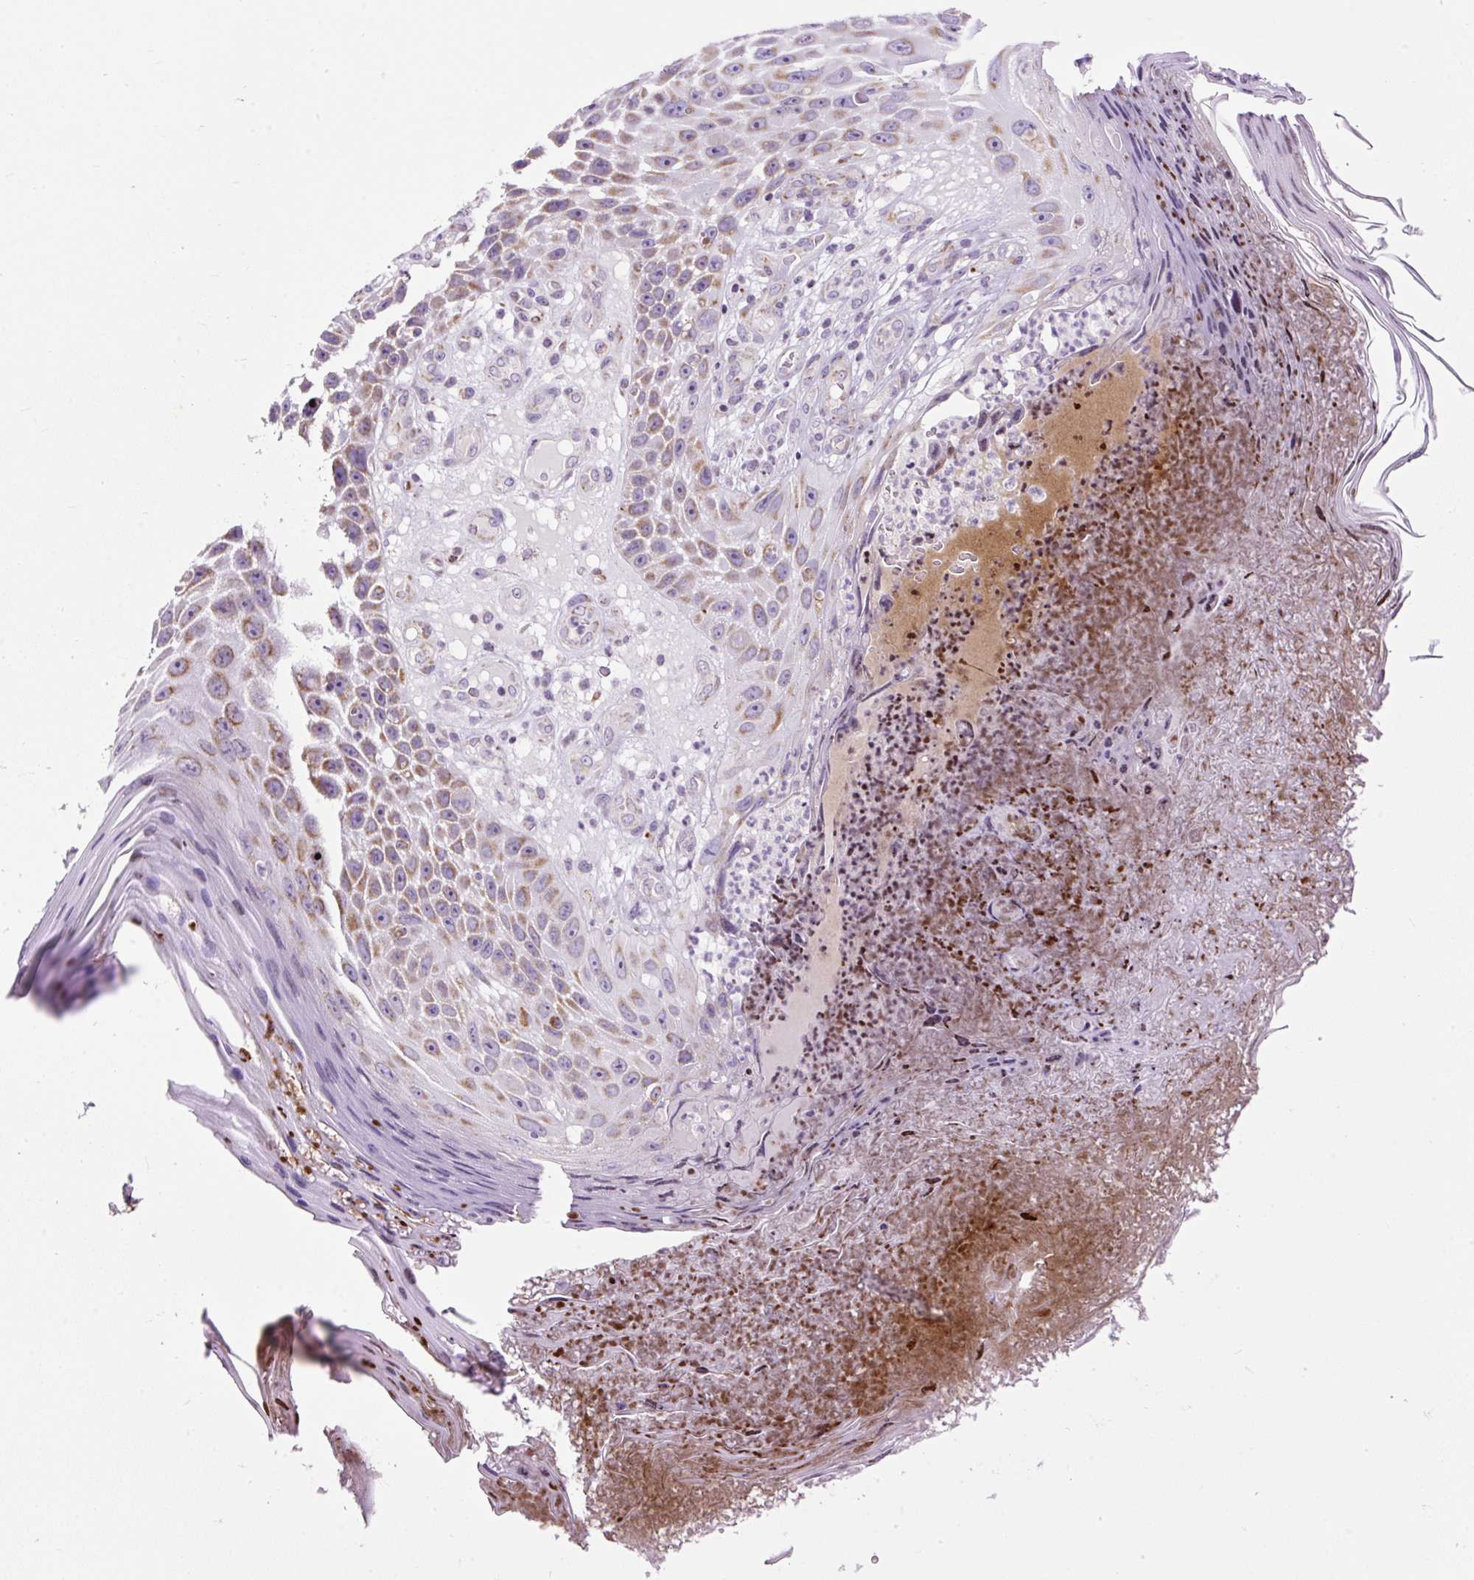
{"staining": {"intensity": "moderate", "quantity": ">75%", "location": "cytoplasmic/membranous"}, "tissue": "skin cancer", "cell_type": "Tumor cells", "image_type": "cancer", "snomed": [{"axis": "morphology", "description": "Squamous cell carcinoma, NOS"}, {"axis": "topography", "description": "Skin"}], "caption": "Moderate cytoplasmic/membranous protein expression is present in about >75% of tumor cells in skin cancer.", "gene": "FMC1", "patient": {"sex": "female", "age": 88}}